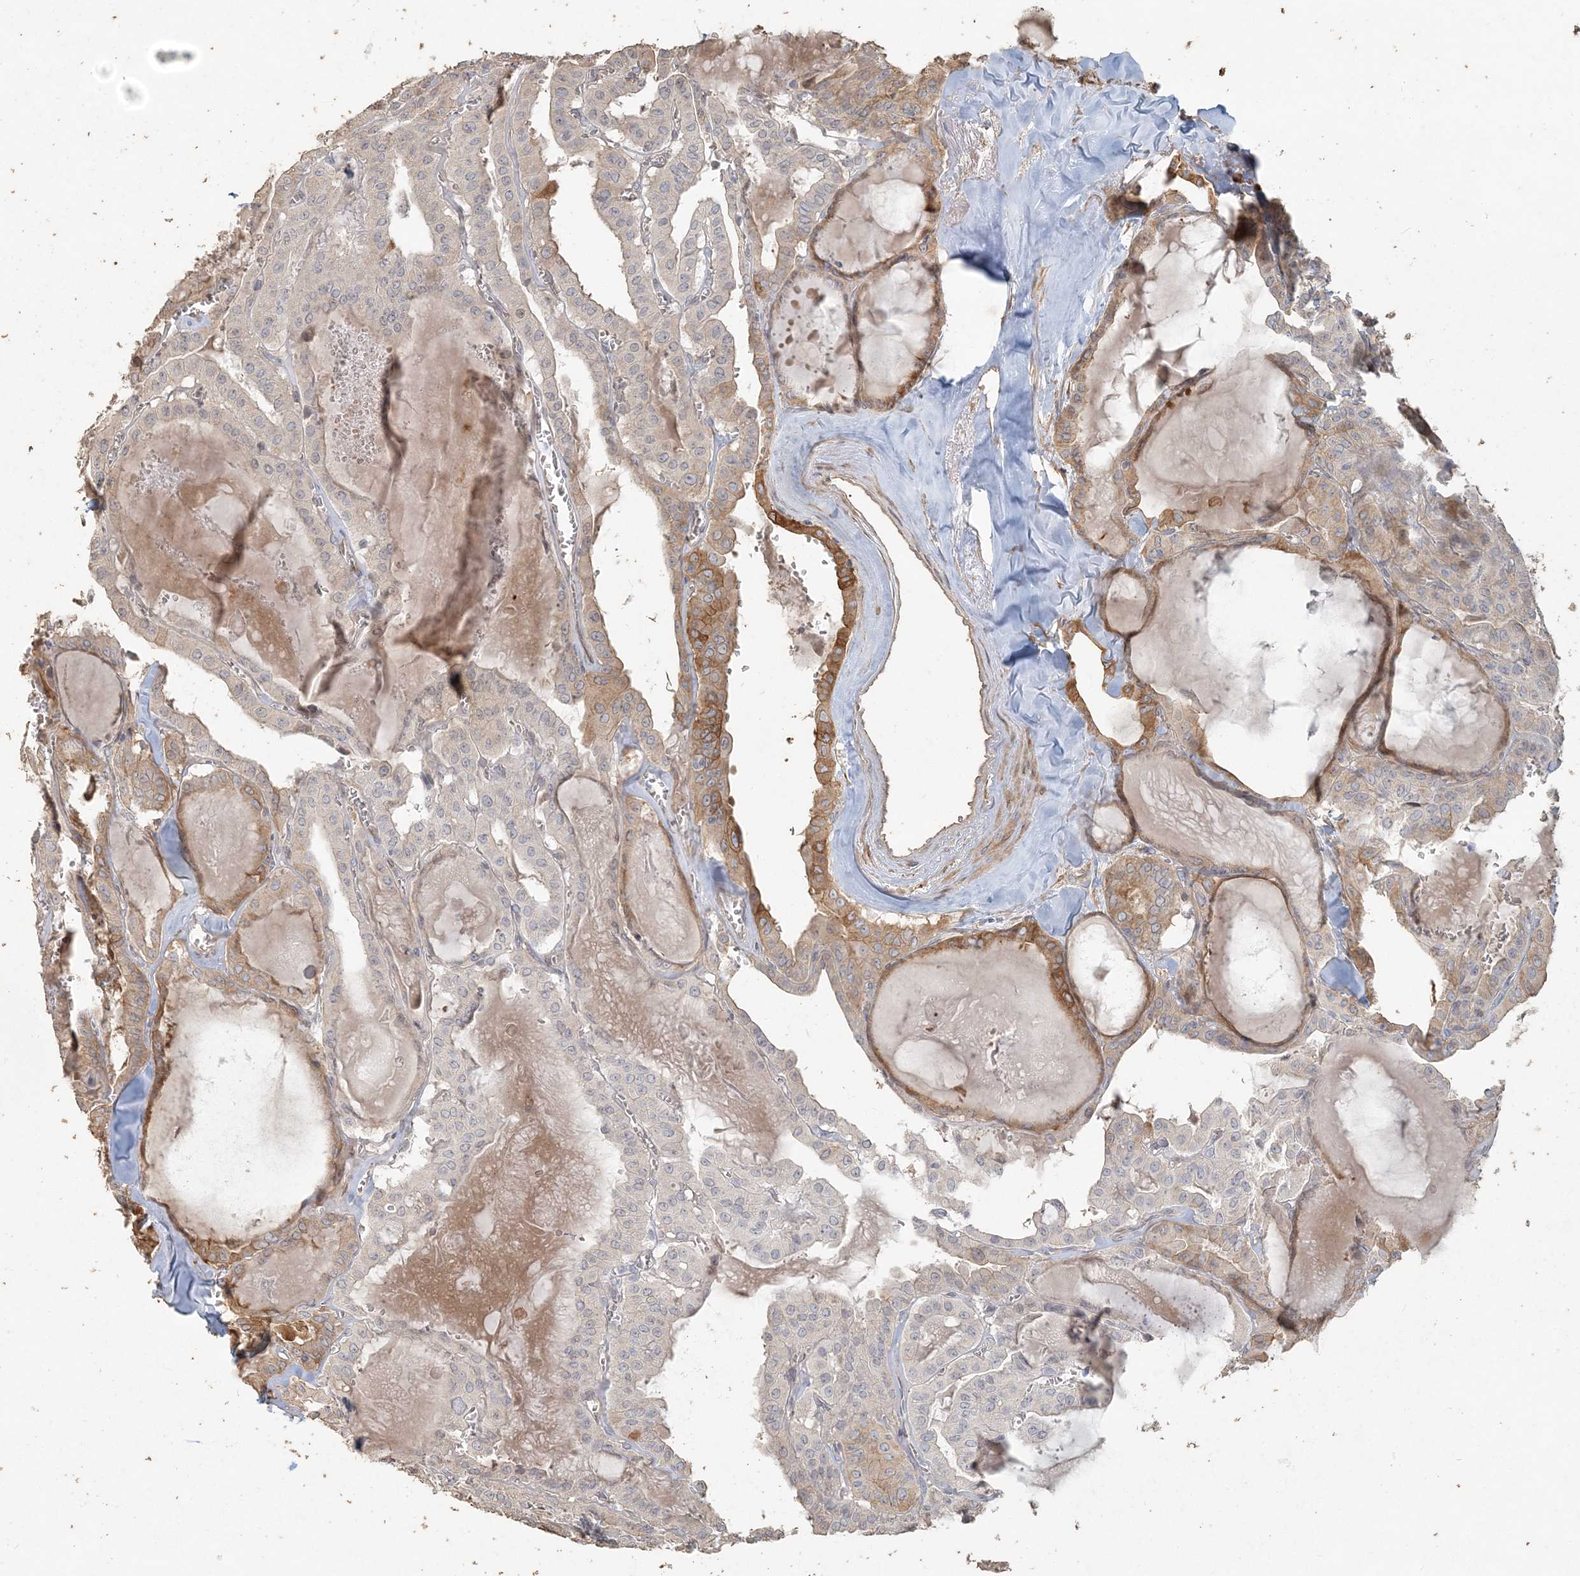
{"staining": {"intensity": "moderate", "quantity": "<25%", "location": "cytoplasmic/membranous"}, "tissue": "thyroid cancer", "cell_type": "Tumor cells", "image_type": "cancer", "snomed": [{"axis": "morphology", "description": "Papillary adenocarcinoma, NOS"}, {"axis": "topography", "description": "Thyroid gland"}], "caption": "Human thyroid papillary adenocarcinoma stained with a brown dye reveals moderate cytoplasmic/membranous positive staining in approximately <25% of tumor cells.", "gene": "RNF145", "patient": {"sex": "male", "age": 52}}